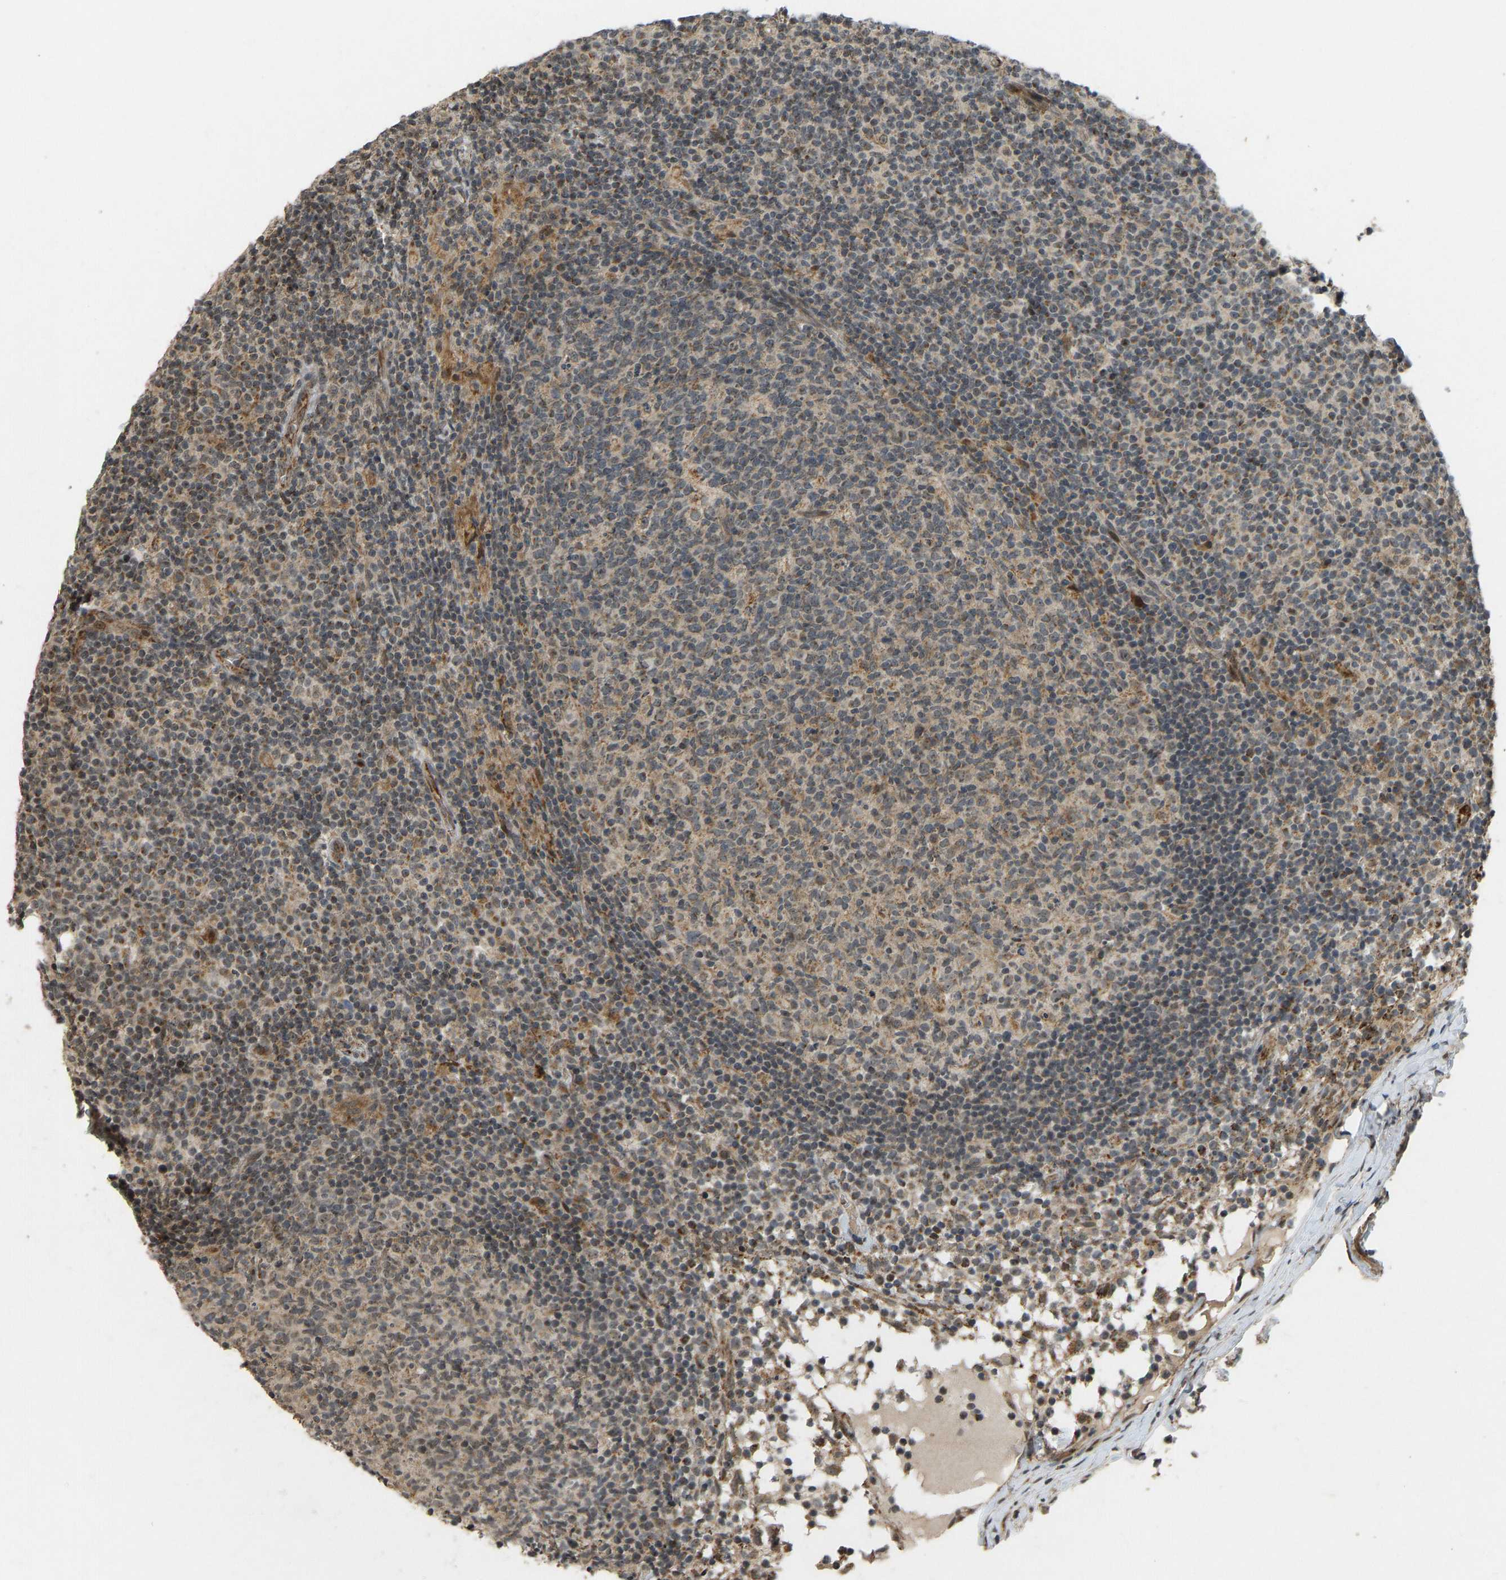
{"staining": {"intensity": "weak", "quantity": ">75%", "location": "cytoplasmic/membranous"}, "tissue": "lymph node", "cell_type": "Germinal center cells", "image_type": "normal", "snomed": [{"axis": "morphology", "description": "Normal tissue, NOS"}, {"axis": "morphology", "description": "Inflammation, NOS"}, {"axis": "topography", "description": "Lymph node"}], "caption": "A brown stain shows weak cytoplasmic/membranous positivity of a protein in germinal center cells of benign human lymph node. Immunohistochemistry (ihc) stains the protein of interest in brown and the nuclei are stained blue.", "gene": "ACADS", "patient": {"sex": "male", "age": 55}}